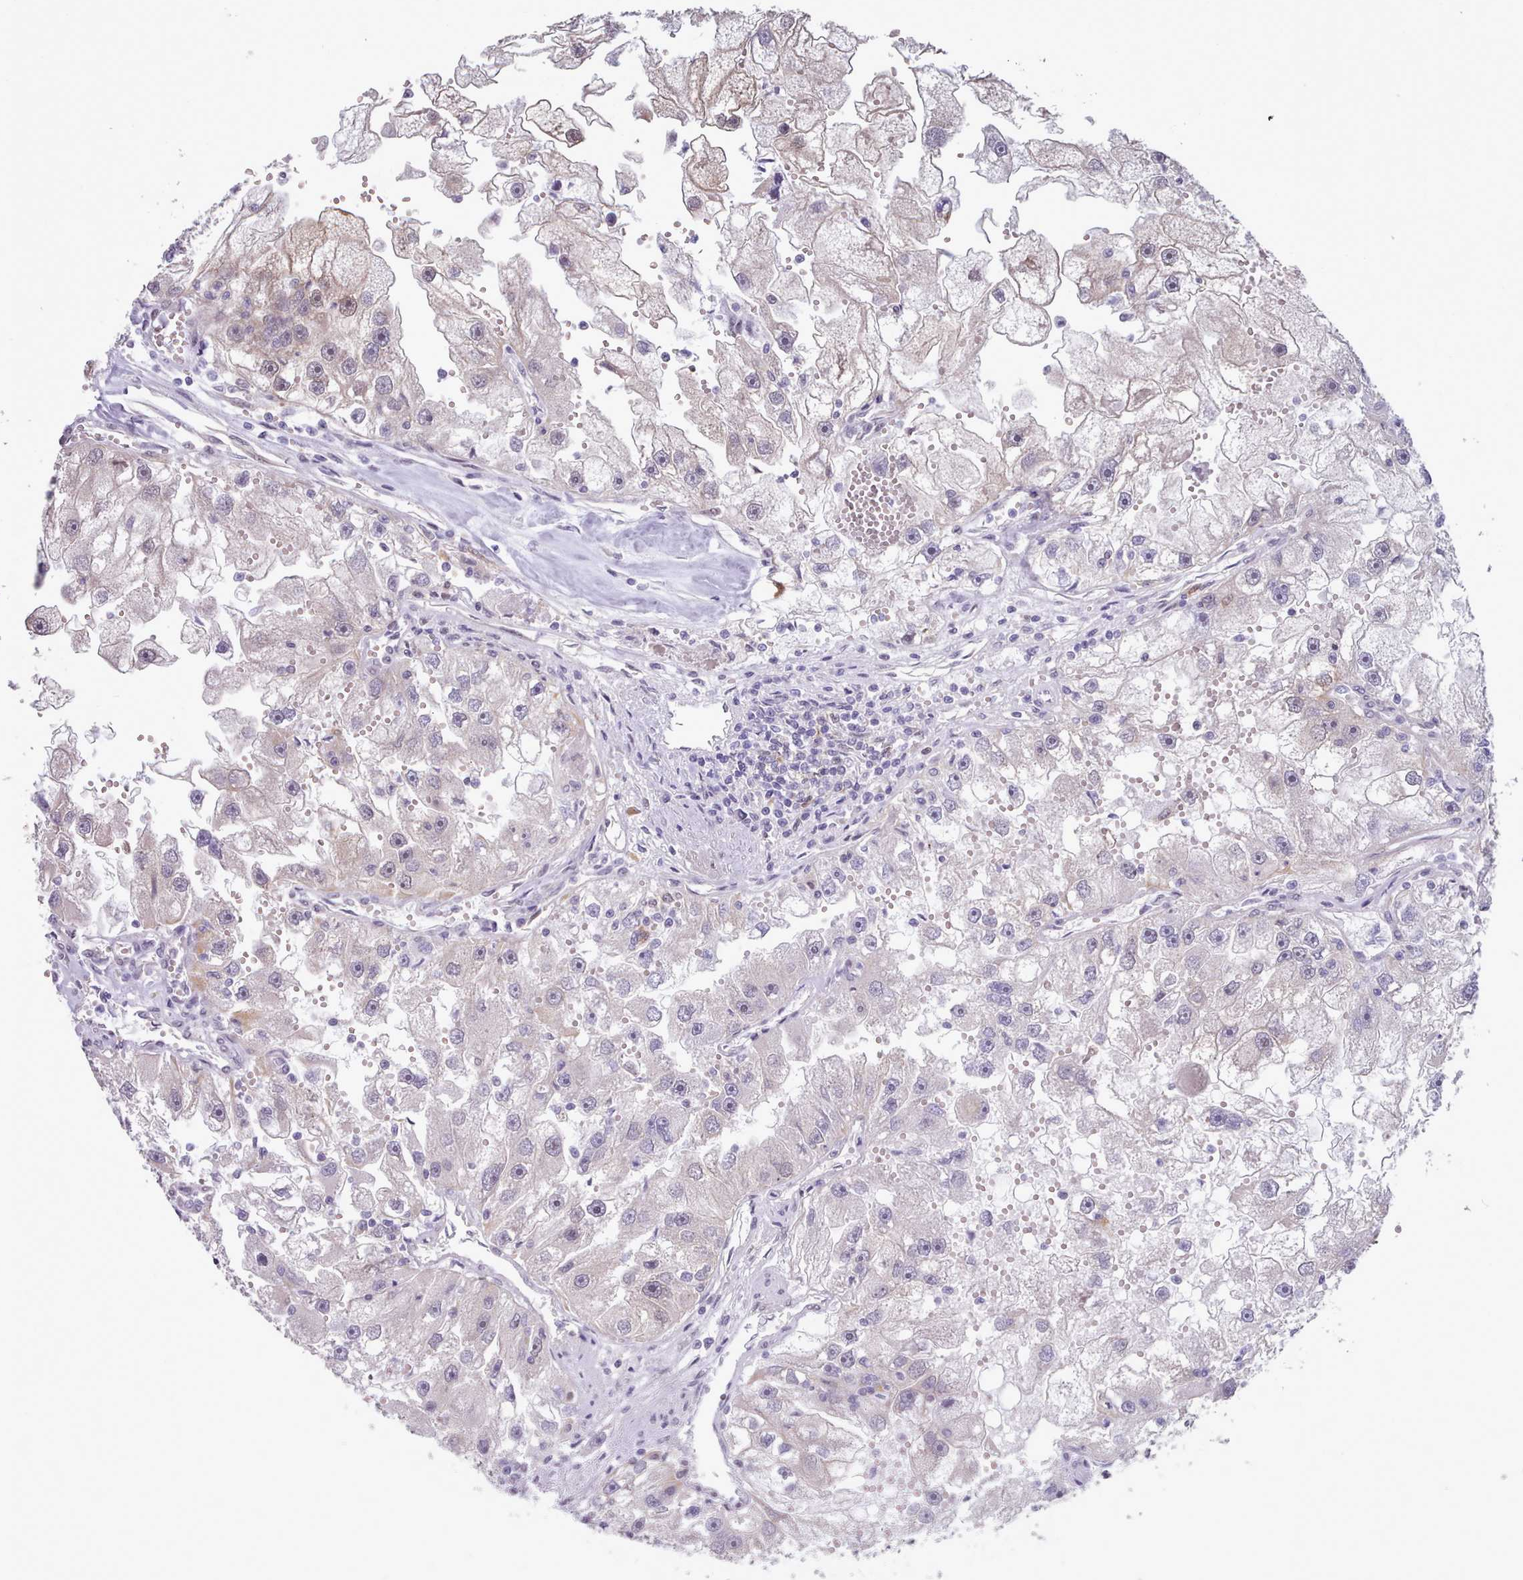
{"staining": {"intensity": "weak", "quantity": "<25%", "location": "cytoplasmic/membranous"}, "tissue": "renal cancer", "cell_type": "Tumor cells", "image_type": "cancer", "snomed": [{"axis": "morphology", "description": "Adenocarcinoma, NOS"}, {"axis": "topography", "description": "Kidney"}], "caption": "The photomicrograph reveals no staining of tumor cells in renal adenocarcinoma.", "gene": "CES3", "patient": {"sex": "male", "age": 63}}